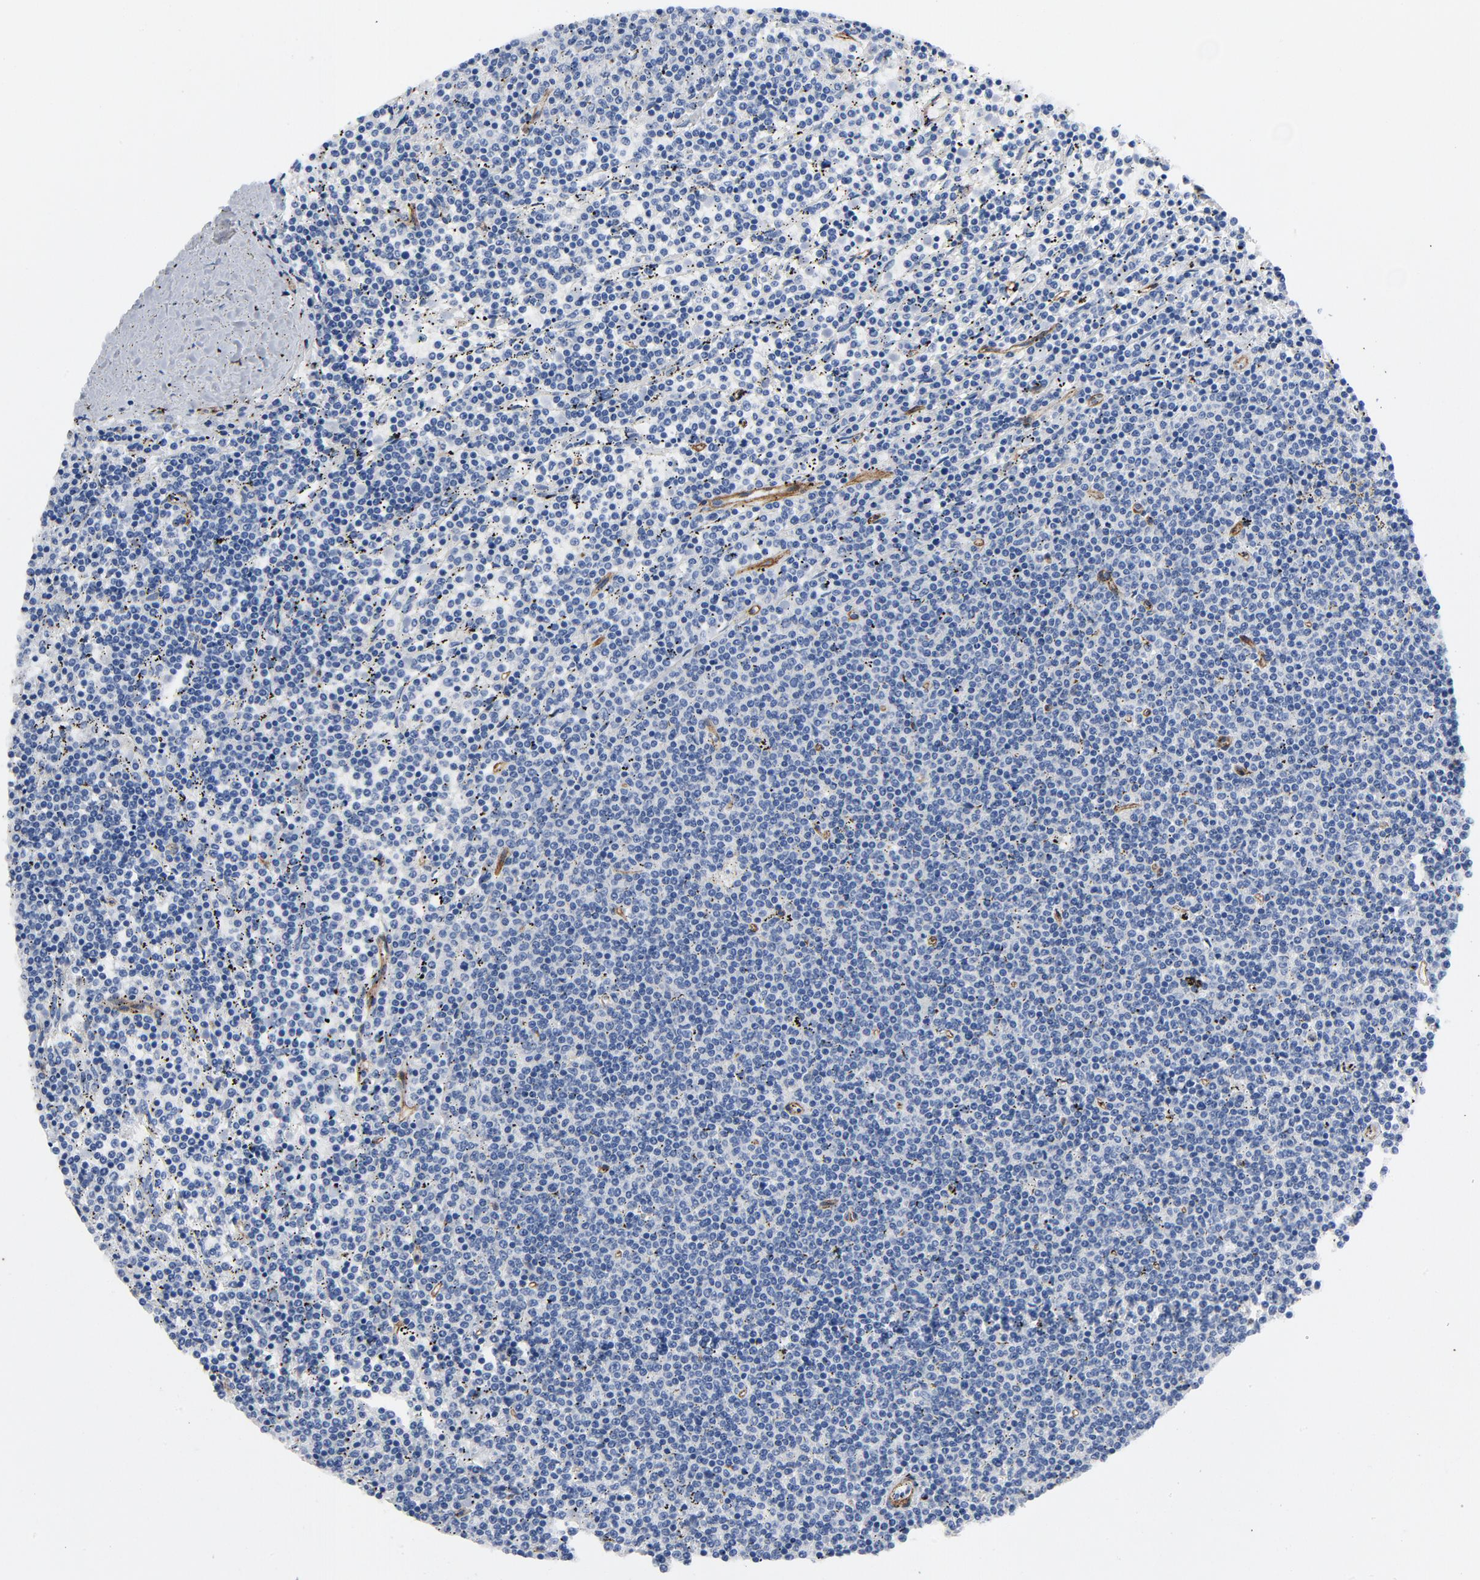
{"staining": {"intensity": "negative", "quantity": "none", "location": "none"}, "tissue": "lymphoma", "cell_type": "Tumor cells", "image_type": "cancer", "snomed": [{"axis": "morphology", "description": "Malignant lymphoma, non-Hodgkin's type, Low grade"}, {"axis": "topography", "description": "Spleen"}], "caption": "IHC photomicrograph of neoplastic tissue: low-grade malignant lymphoma, non-Hodgkin's type stained with DAB shows no significant protein positivity in tumor cells. Nuclei are stained in blue.", "gene": "LAMC1", "patient": {"sex": "female", "age": 50}}